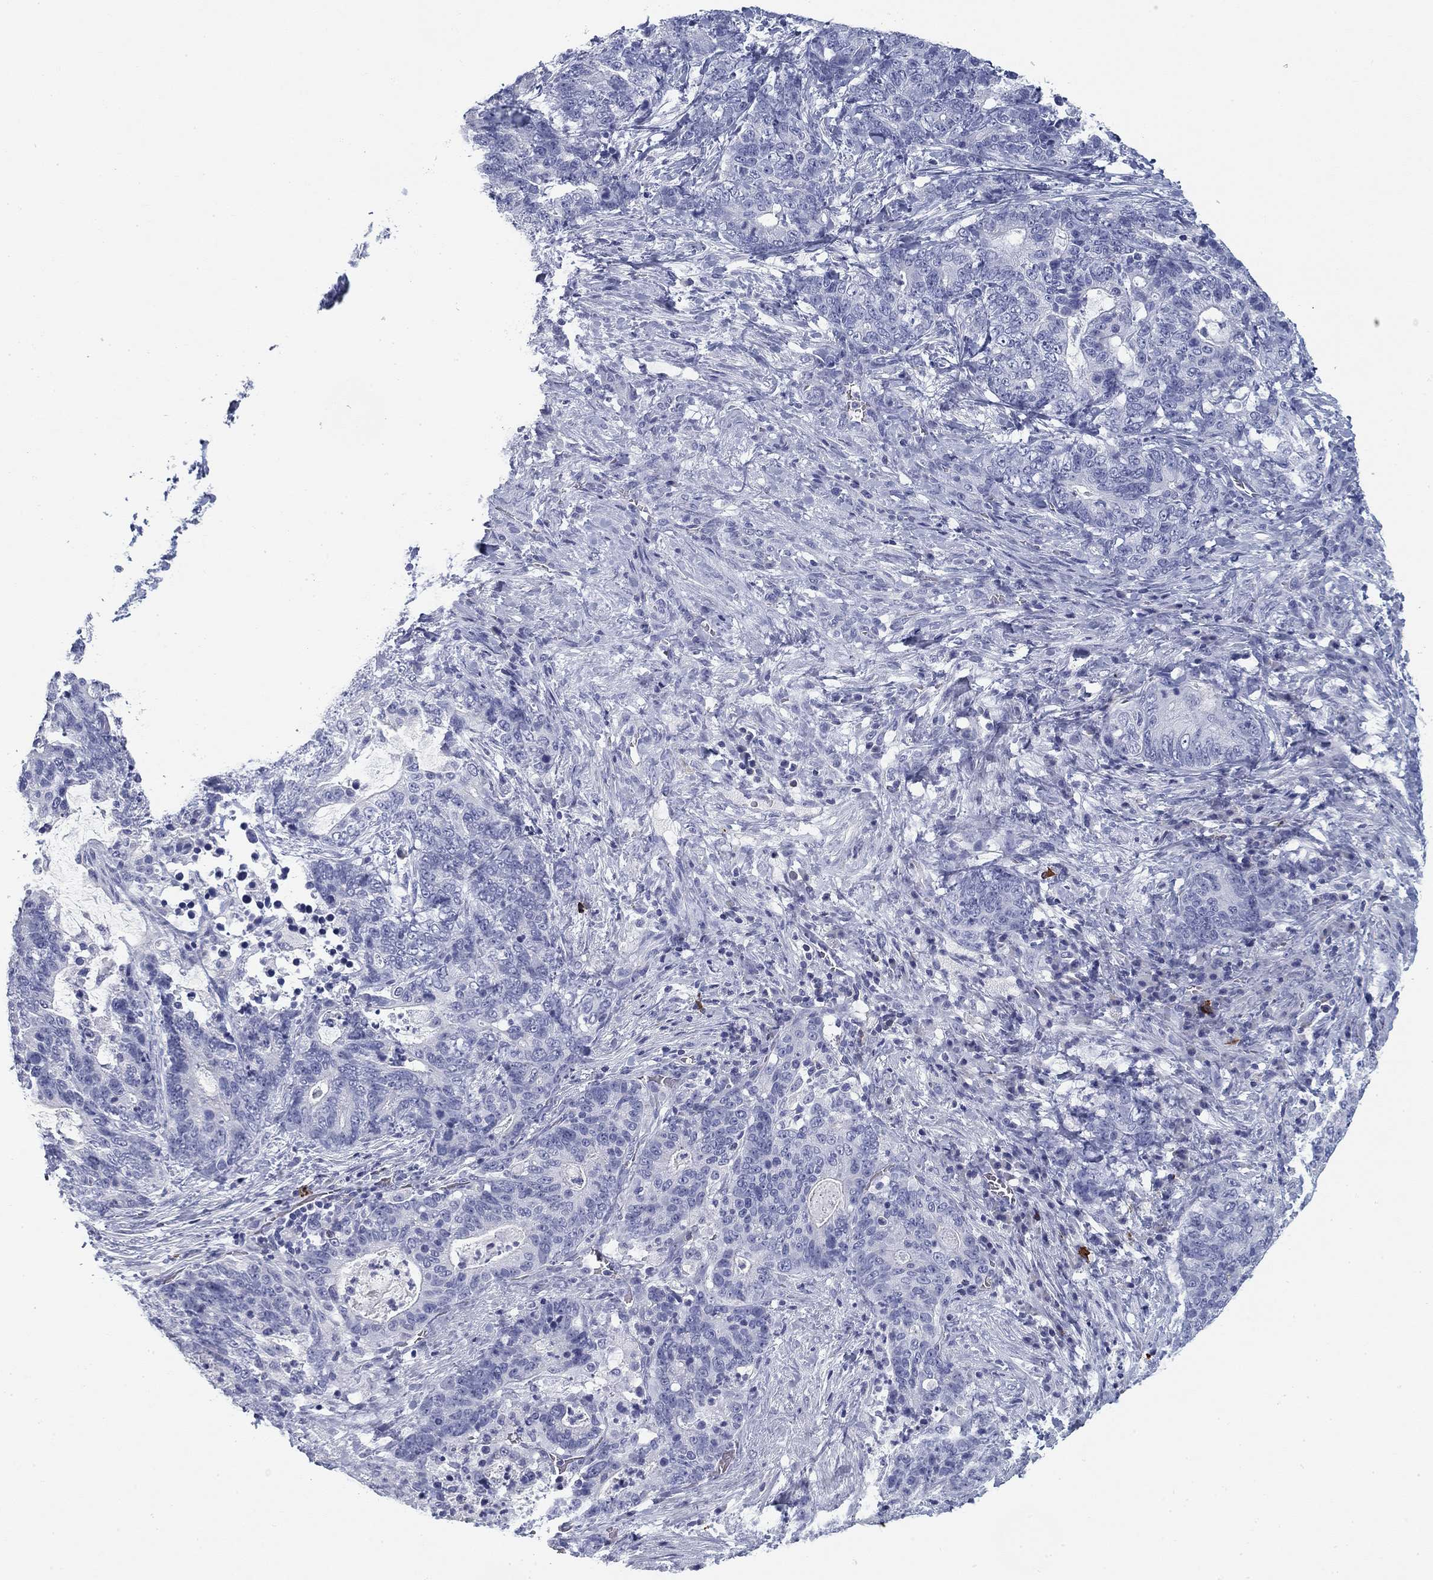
{"staining": {"intensity": "negative", "quantity": "none", "location": "none"}, "tissue": "stomach cancer", "cell_type": "Tumor cells", "image_type": "cancer", "snomed": [{"axis": "morphology", "description": "Normal tissue, NOS"}, {"axis": "morphology", "description": "Adenocarcinoma, NOS"}, {"axis": "topography", "description": "Stomach"}], "caption": "Stomach cancer was stained to show a protein in brown. There is no significant expression in tumor cells.", "gene": "CD79B", "patient": {"sex": "female", "age": 64}}